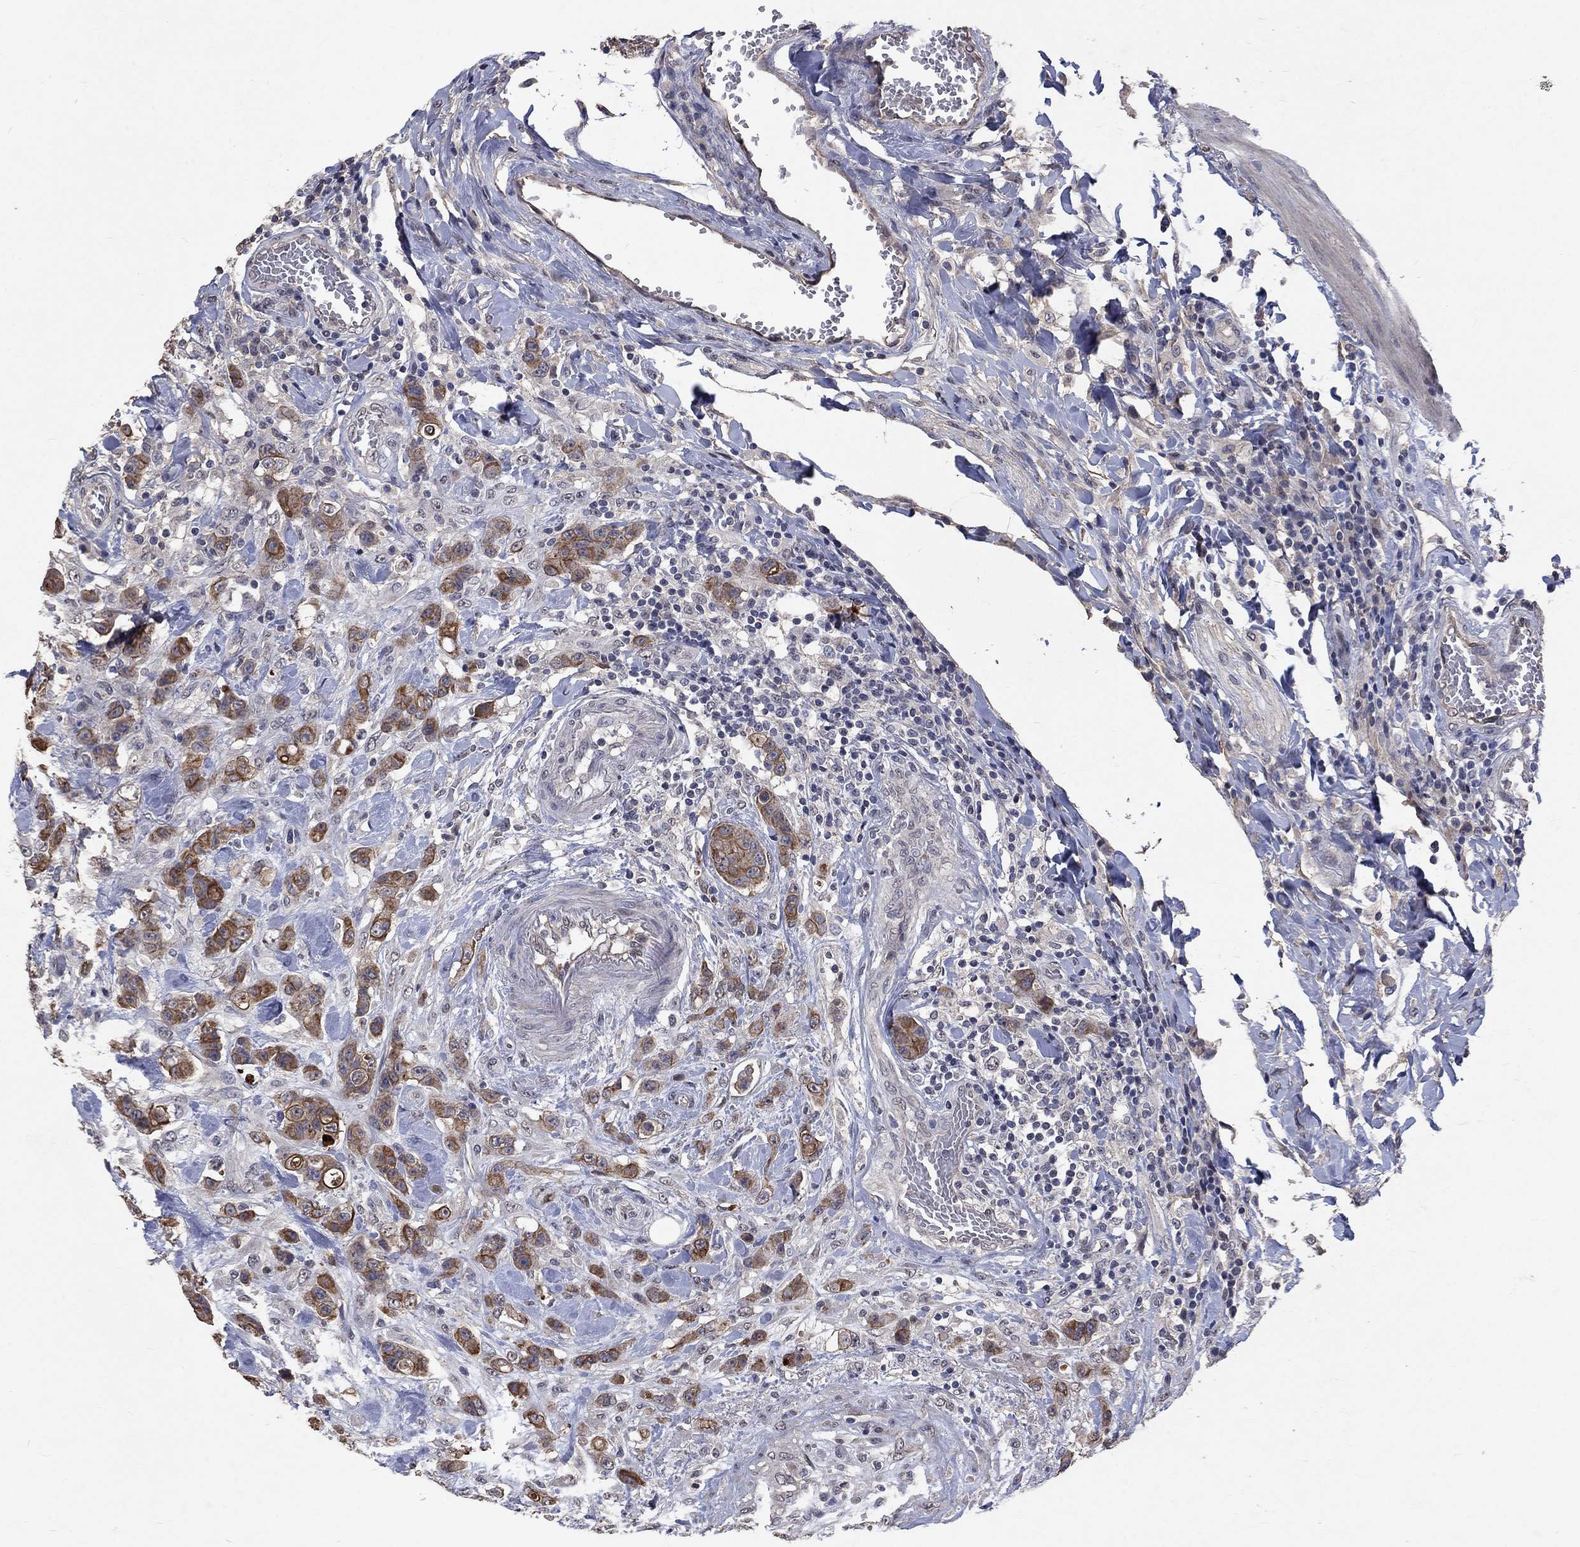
{"staining": {"intensity": "moderate", "quantity": "<25%", "location": "cytoplasmic/membranous"}, "tissue": "colorectal cancer", "cell_type": "Tumor cells", "image_type": "cancer", "snomed": [{"axis": "morphology", "description": "Adenocarcinoma, NOS"}, {"axis": "topography", "description": "Colon"}], "caption": "Human adenocarcinoma (colorectal) stained with a brown dye exhibits moderate cytoplasmic/membranous positive positivity in about <25% of tumor cells.", "gene": "CHST5", "patient": {"sex": "female", "age": 48}}